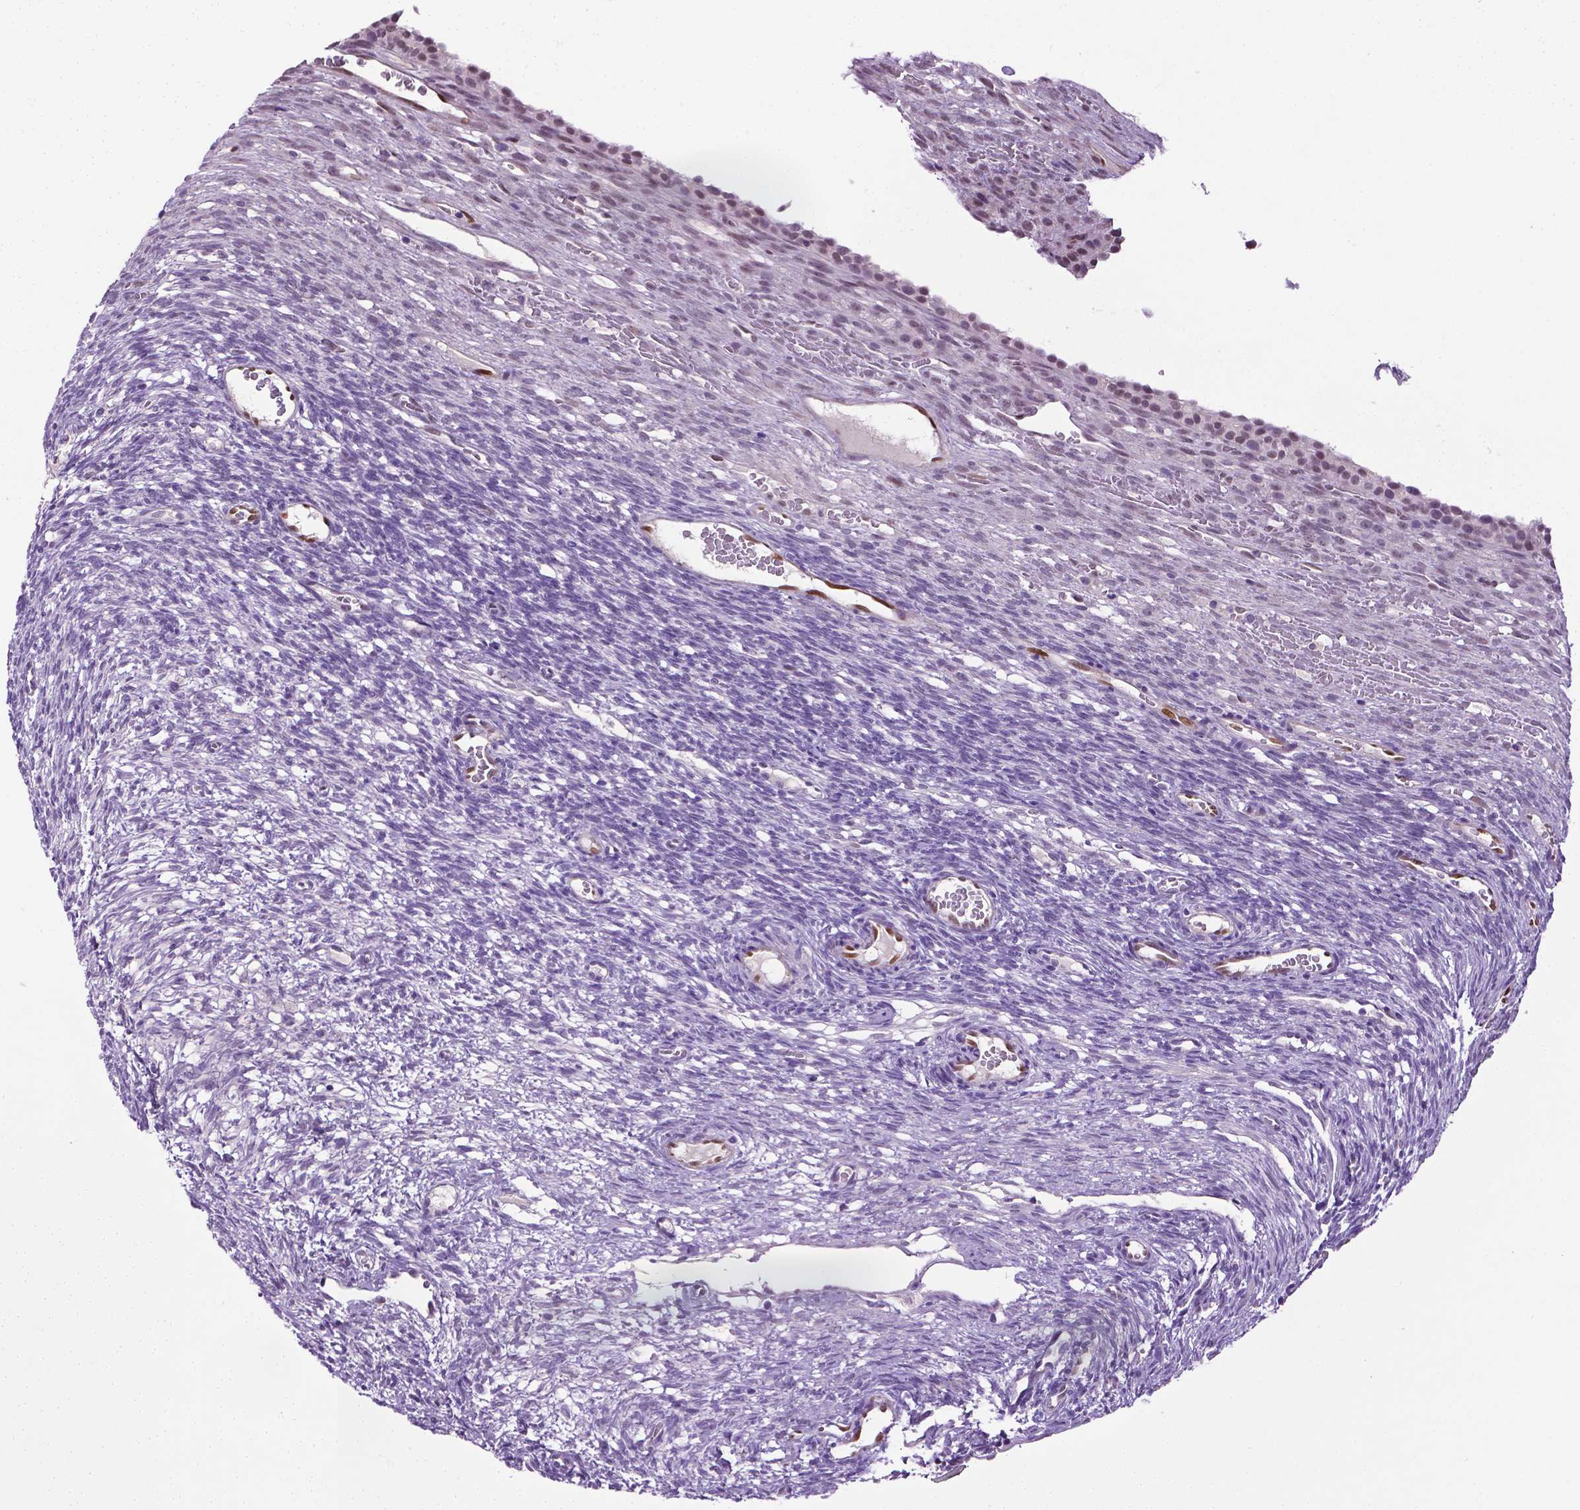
{"staining": {"intensity": "negative", "quantity": "none", "location": "none"}, "tissue": "ovary", "cell_type": "Ovarian stroma cells", "image_type": "normal", "snomed": [{"axis": "morphology", "description": "Normal tissue, NOS"}, {"axis": "topography", "description": "Ovary"}], "caption": "The IHC micrograph has no significant positivity in ovarian stroma cells of ovary.", "gene": "PTGER3", "patient": {"sex": "female", "age": 34}}